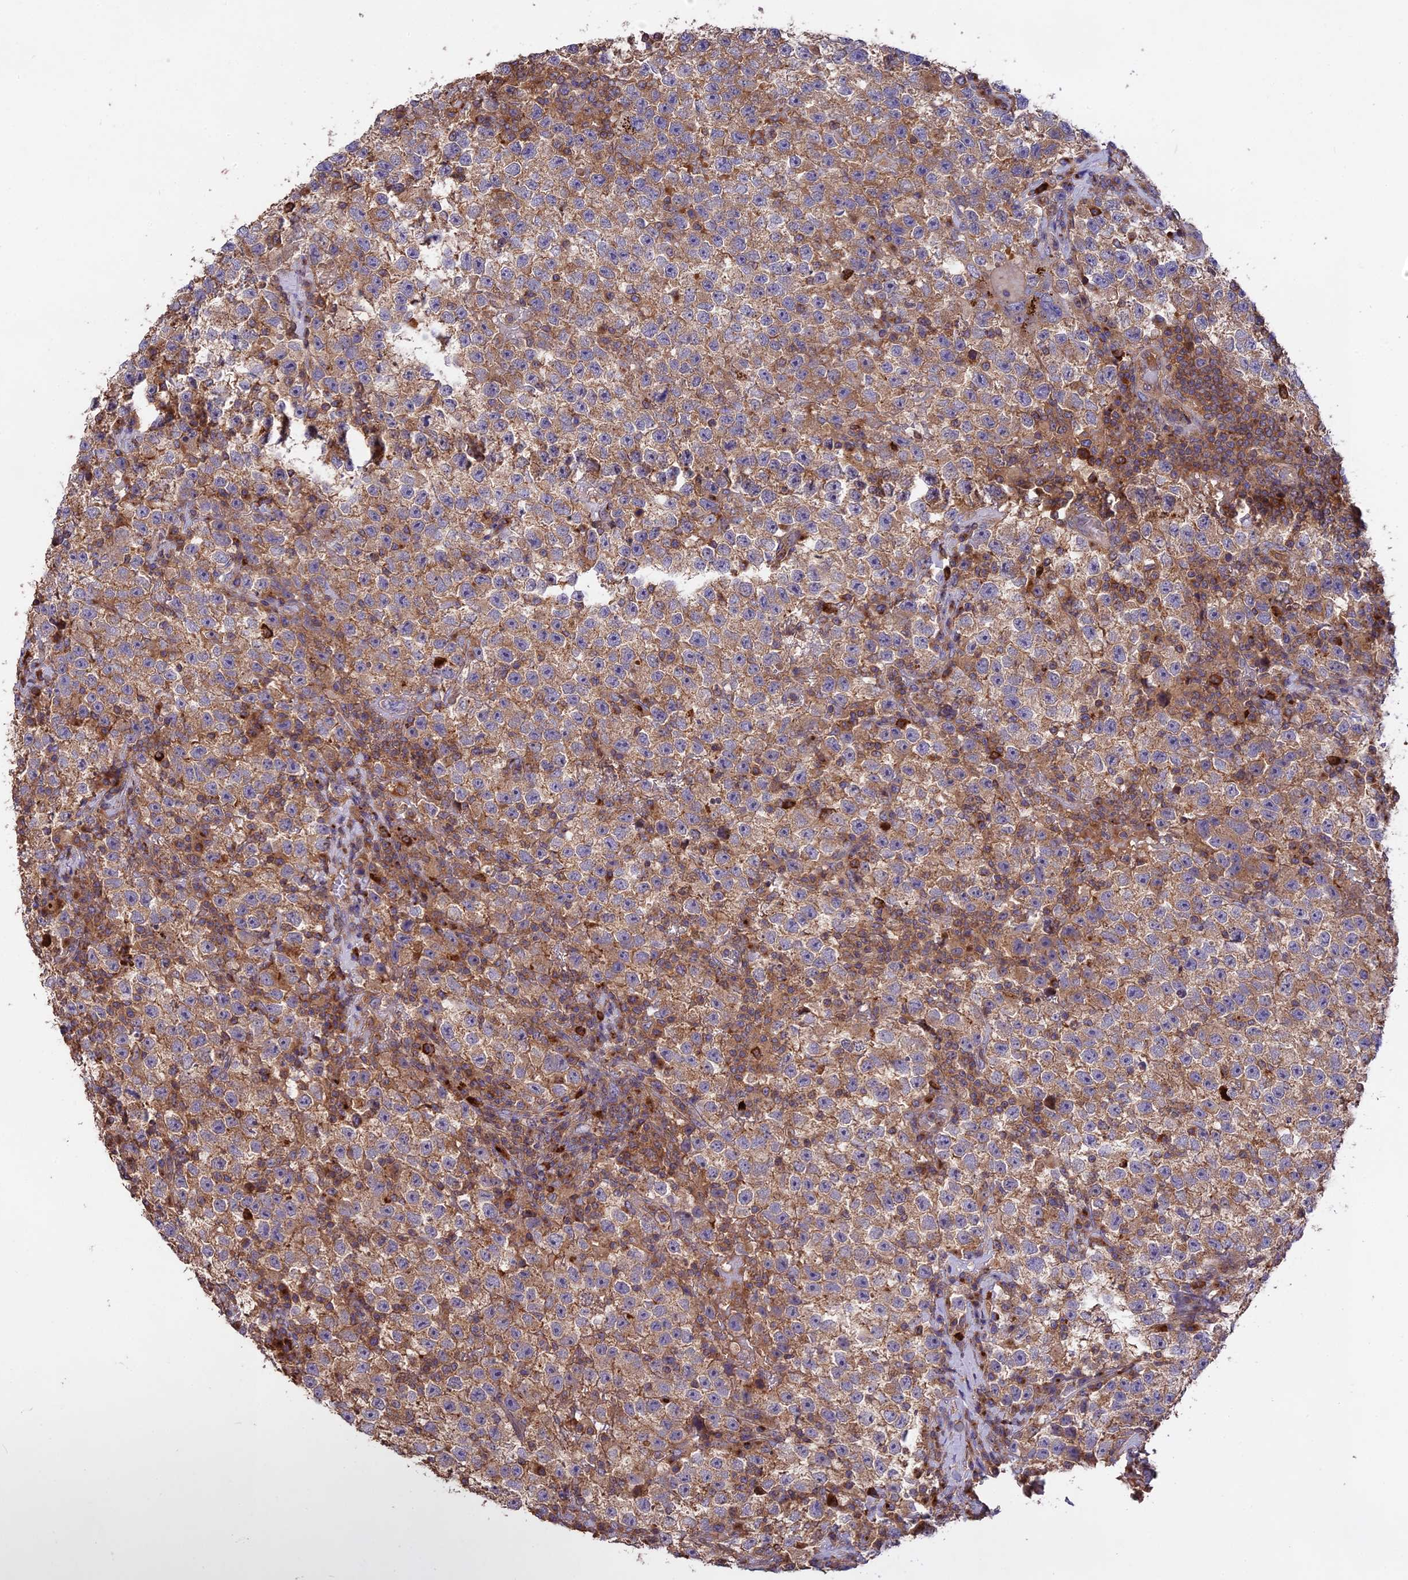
{"staining": {"intensity": "moderate", "quantity": ">75%", "location": "cytoplasmic/membranous"}, "tissue": "testis cancer", "cell_type": "Tumor cells", "image_type": "cancer", "snomed": [{"axis": "morphology", "description": "Seminoma, NOS"}, {"axis": "topography", "description": "Testis"}], "caption": "A brown stain shows moderate cytoplasmic/membranous positivity of a protein in human testis seminoma tumor cells. Immunohistochemistry stains the protein of interest in brown and the nuclei are stained blue.", "gene": "NUDT8", "patient": {"sex": "male", "age": 22}}